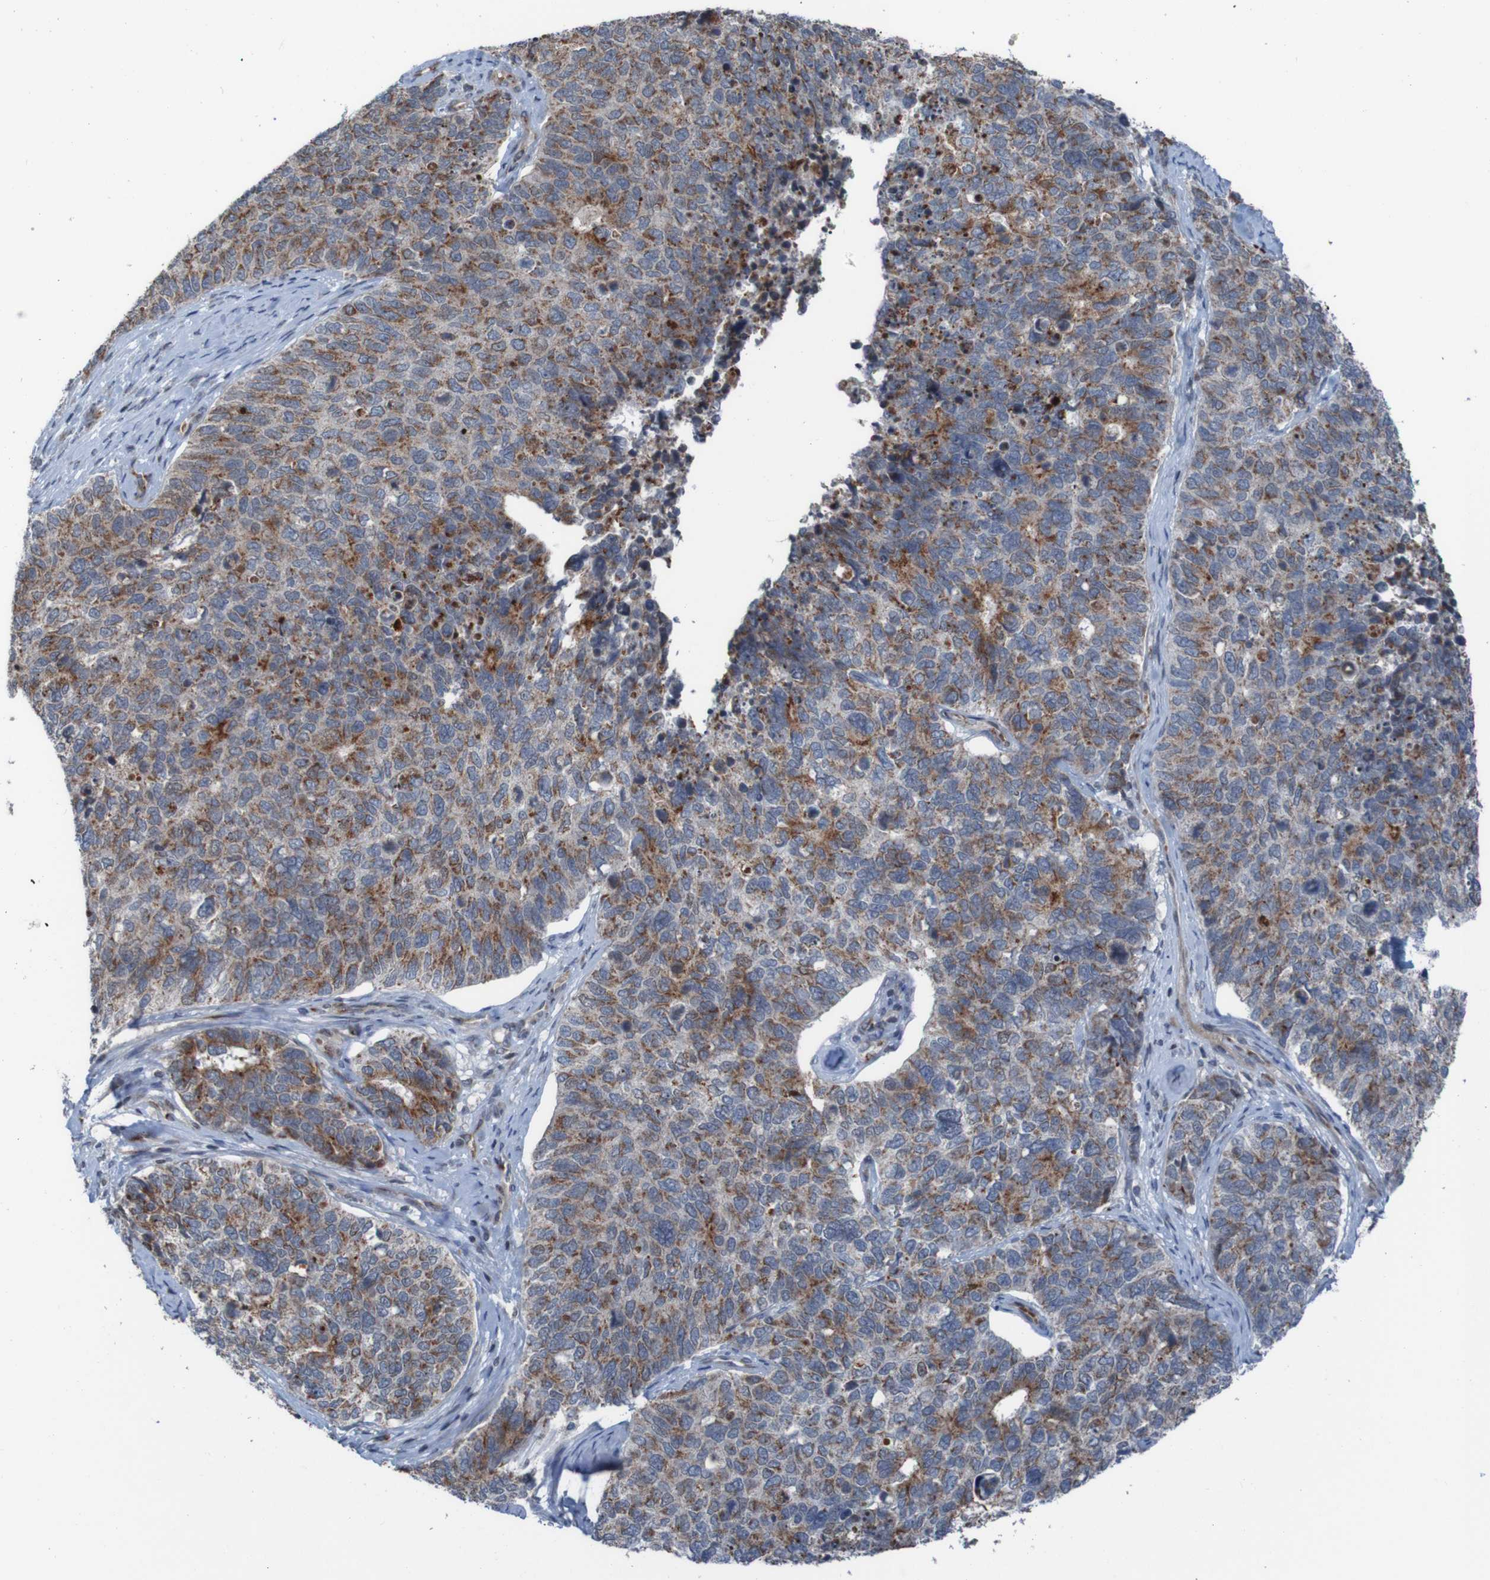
{"staining": {"intensity": "moderate", "quantity": "25%-75%", "location": "cytoplasmic/membranous"}, "tissue": "cervical cancer", "cell_type": "Tumor cells", "image_type": "cancer", "snomed": [{"axis": "morphology", "description": "Squamous cell carcinoma, NOS"}, {"axis": "topography", "description": "Cervix"}], "caption": "There is medium levels of moderate cytoplasmic/membranous positivity in tumor cells of cervical squamous cell carcinoma, as demonstrated by immunohistochemical staining (brown color).", "gene": "UNG", "patient": {"sex": "female", "age": 63}}